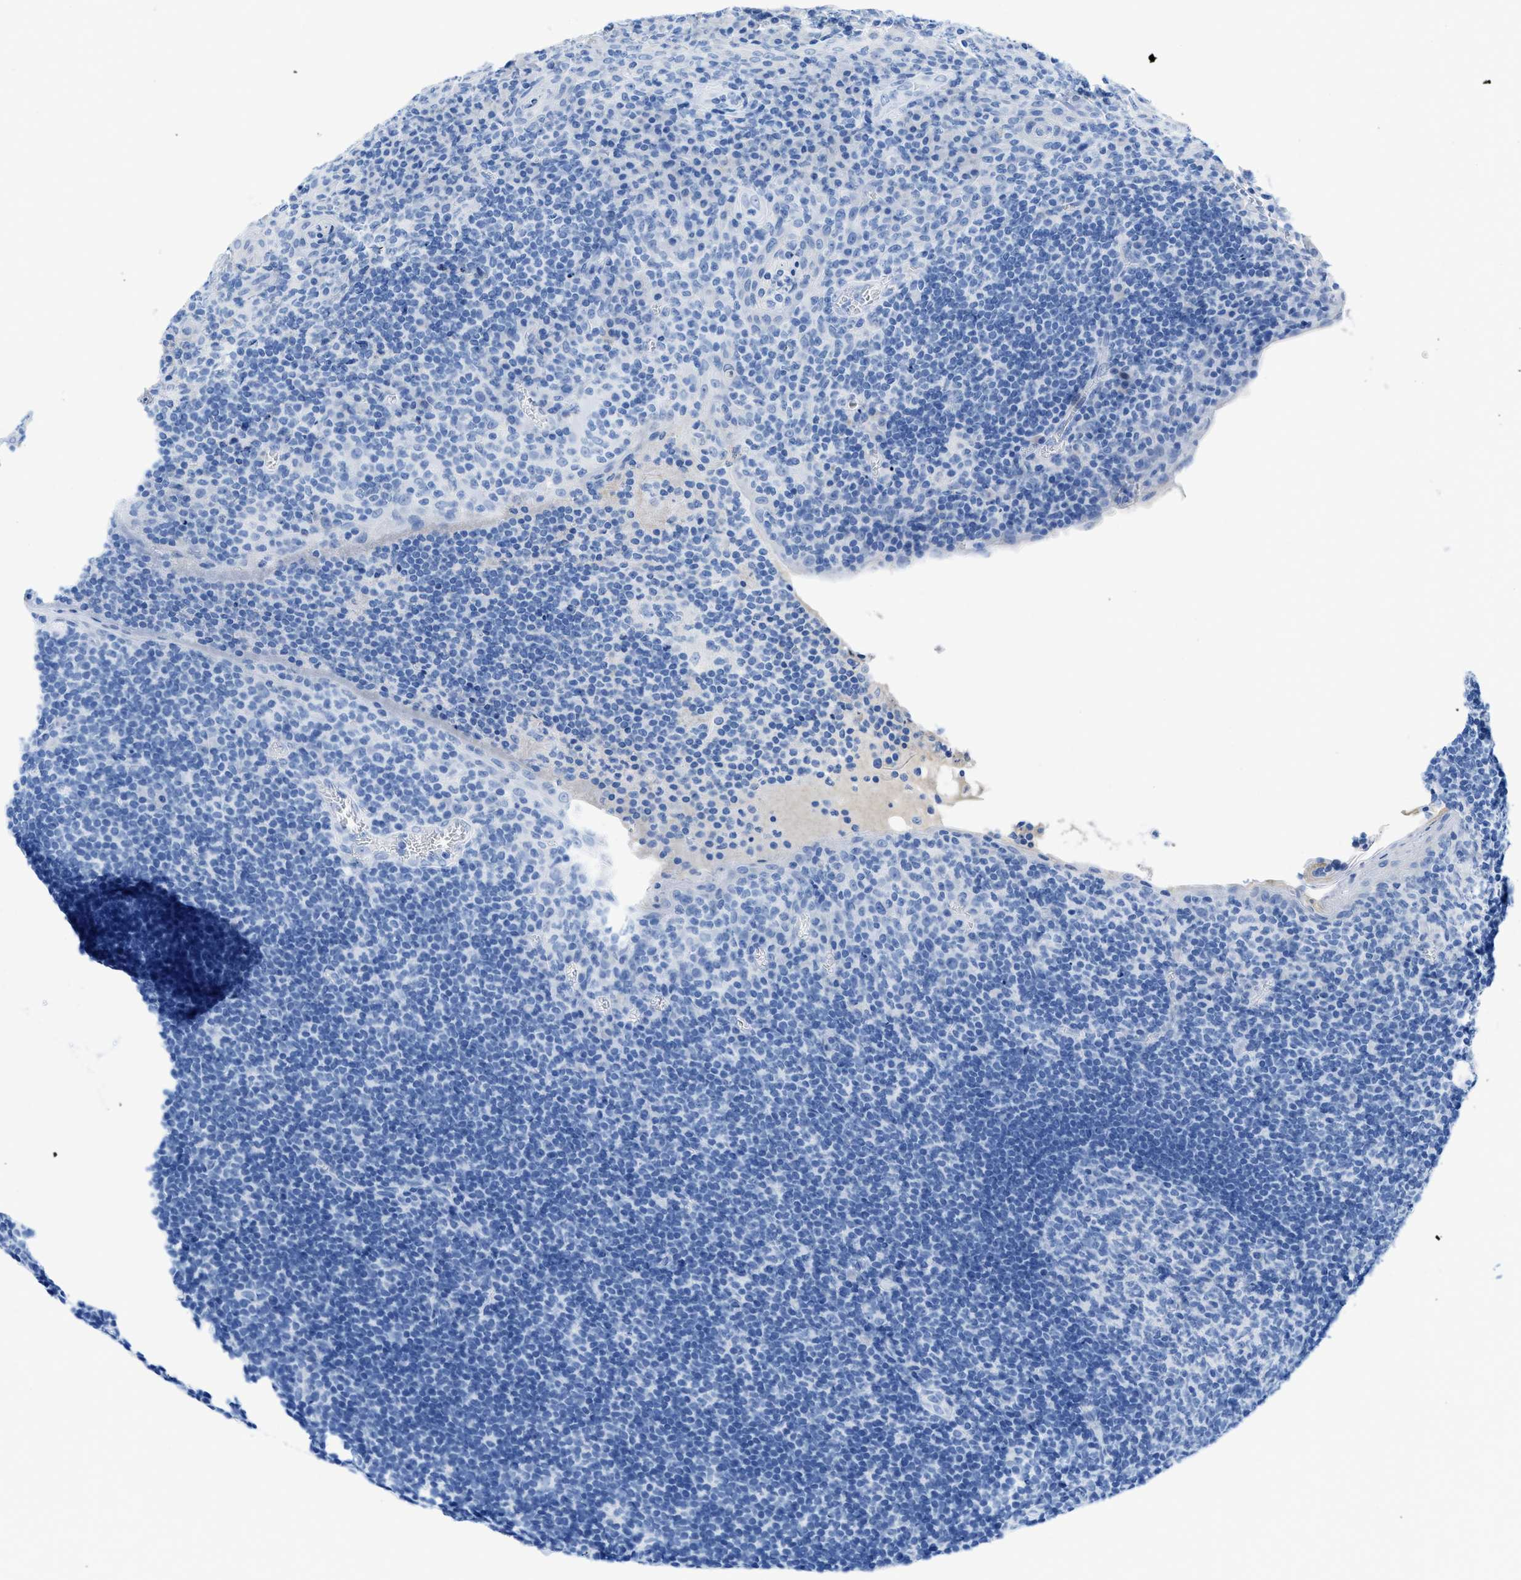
{"staining": {"intensity": "negative", "quantity": "none", "location": "none"}, "tissue": "tonsil", "cell_type": "Germinal center cells", "image_type": "normal", "snomed": [{"axis": "morphology", "description": "Normal tissue, NOS"}, {"axis": "topography", "description": "Tonsil"}], "caption": "High power microscopy photomicrograph of an immunohistochemistry histopathology image of normal tonsil, revealing no significant staining in germinal center cells. (Immunohistochemistry (ihc), brightfield microscopy, high magnification).", "gene": "COL3A1", "patient": {"sex": "male", "age": 37}}